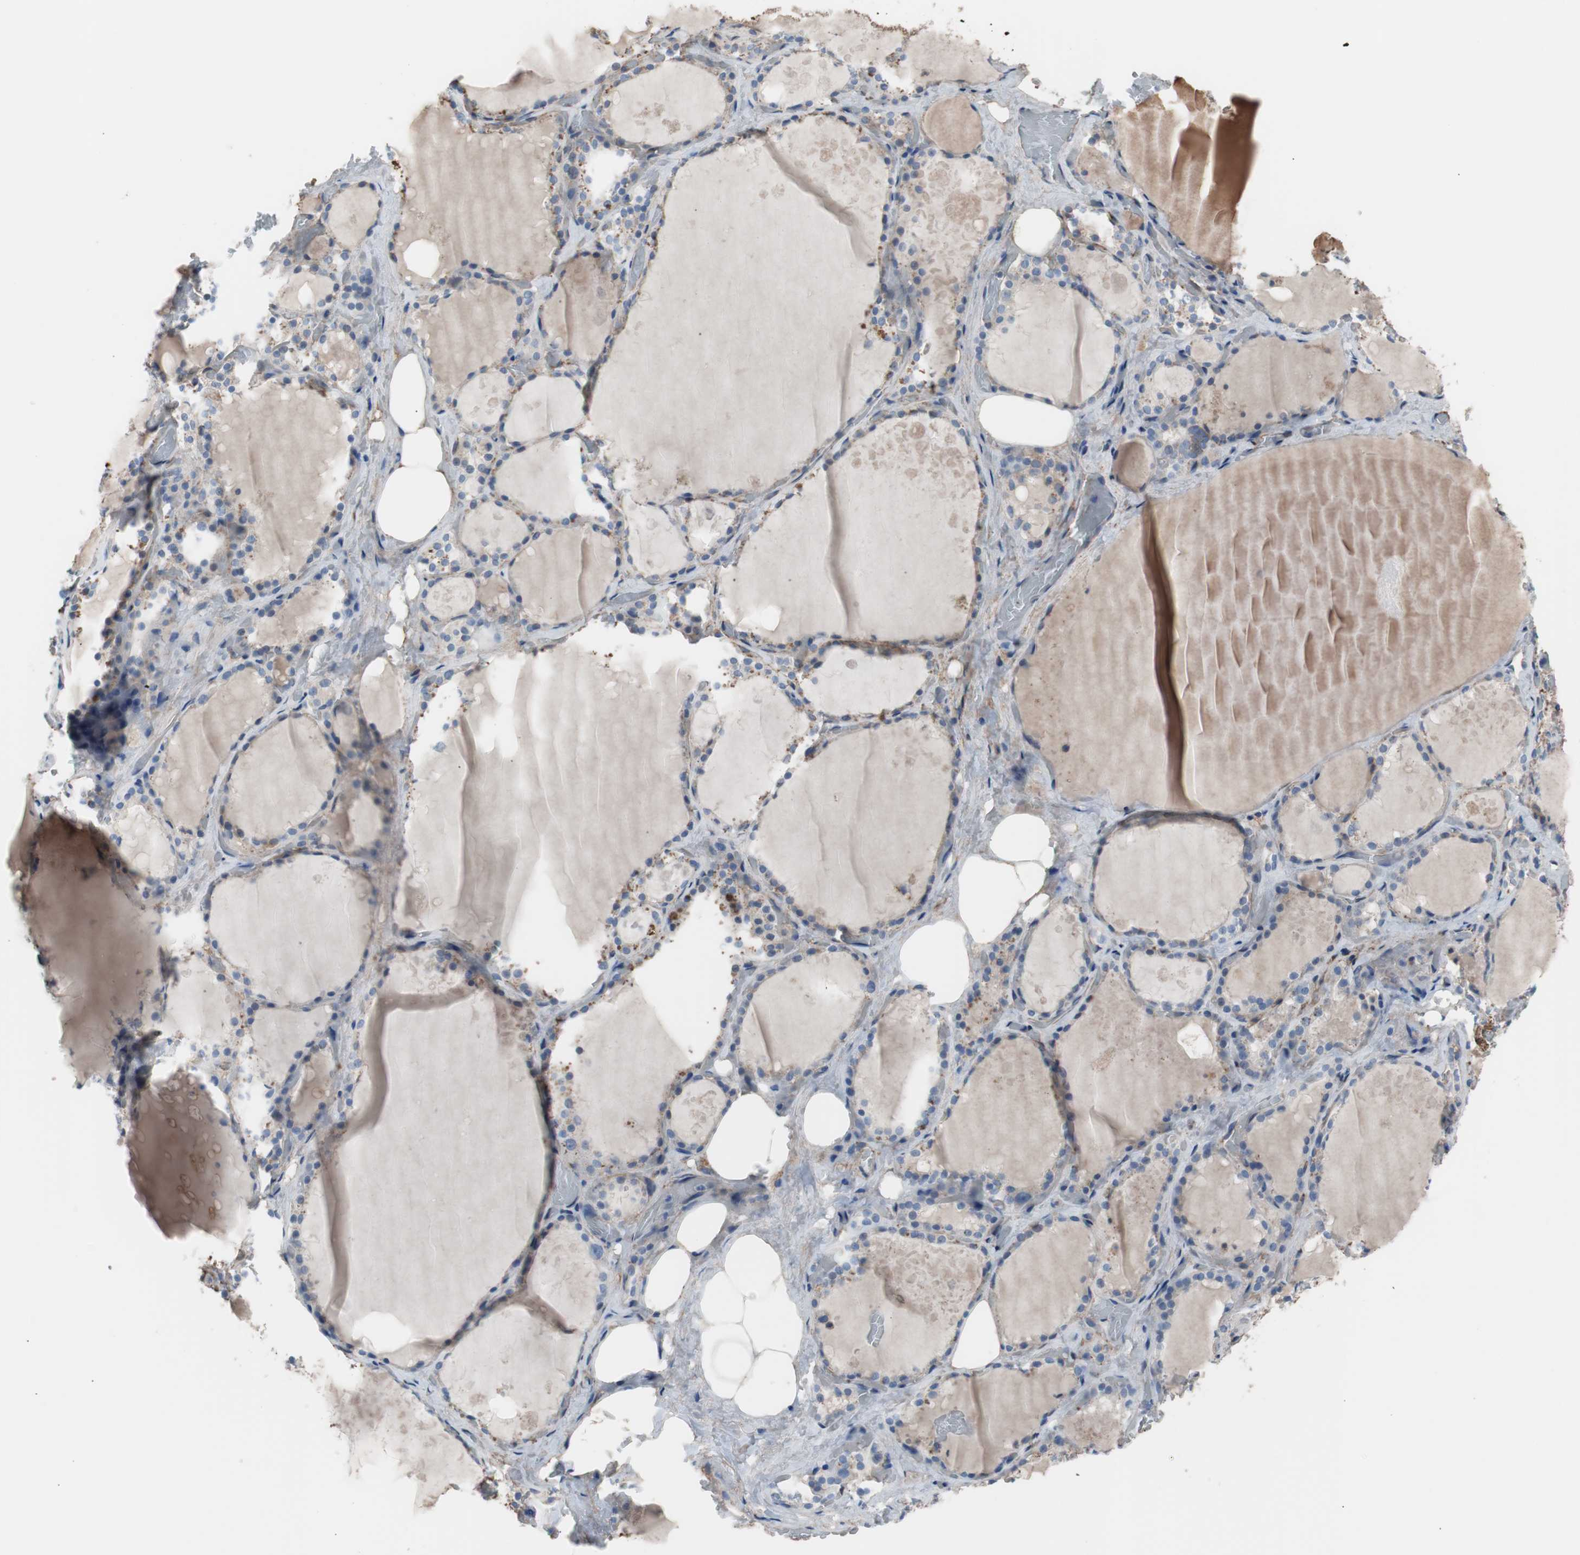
{"staining": {"intensity": "weak", "quantity": "25%-75%", "location": "cytoplasmic/membranous"}, "tissue": "thyroid gland", "cell_type": "Glandular cells", "image_type": "normal", "snomed": [{"axis": "morphology", "description": "Normal tissue, NOS"}, {"axis": "topography", "description": "Thyroid gland"}], "caption": "IHC staining of normal thyroid gland, which demonstrates low levels of weak cytoplasmic/membranous positivity in about 25%-75% of glandular cells indicating weak cytoplasmic/membranous protein expression. The staining was performed using DAB (brown) for protein detection and nuclei were counterstained in hematoxylin (blue).", "gene": "CD81", "patient": {"sex": "male", "age": 61}}